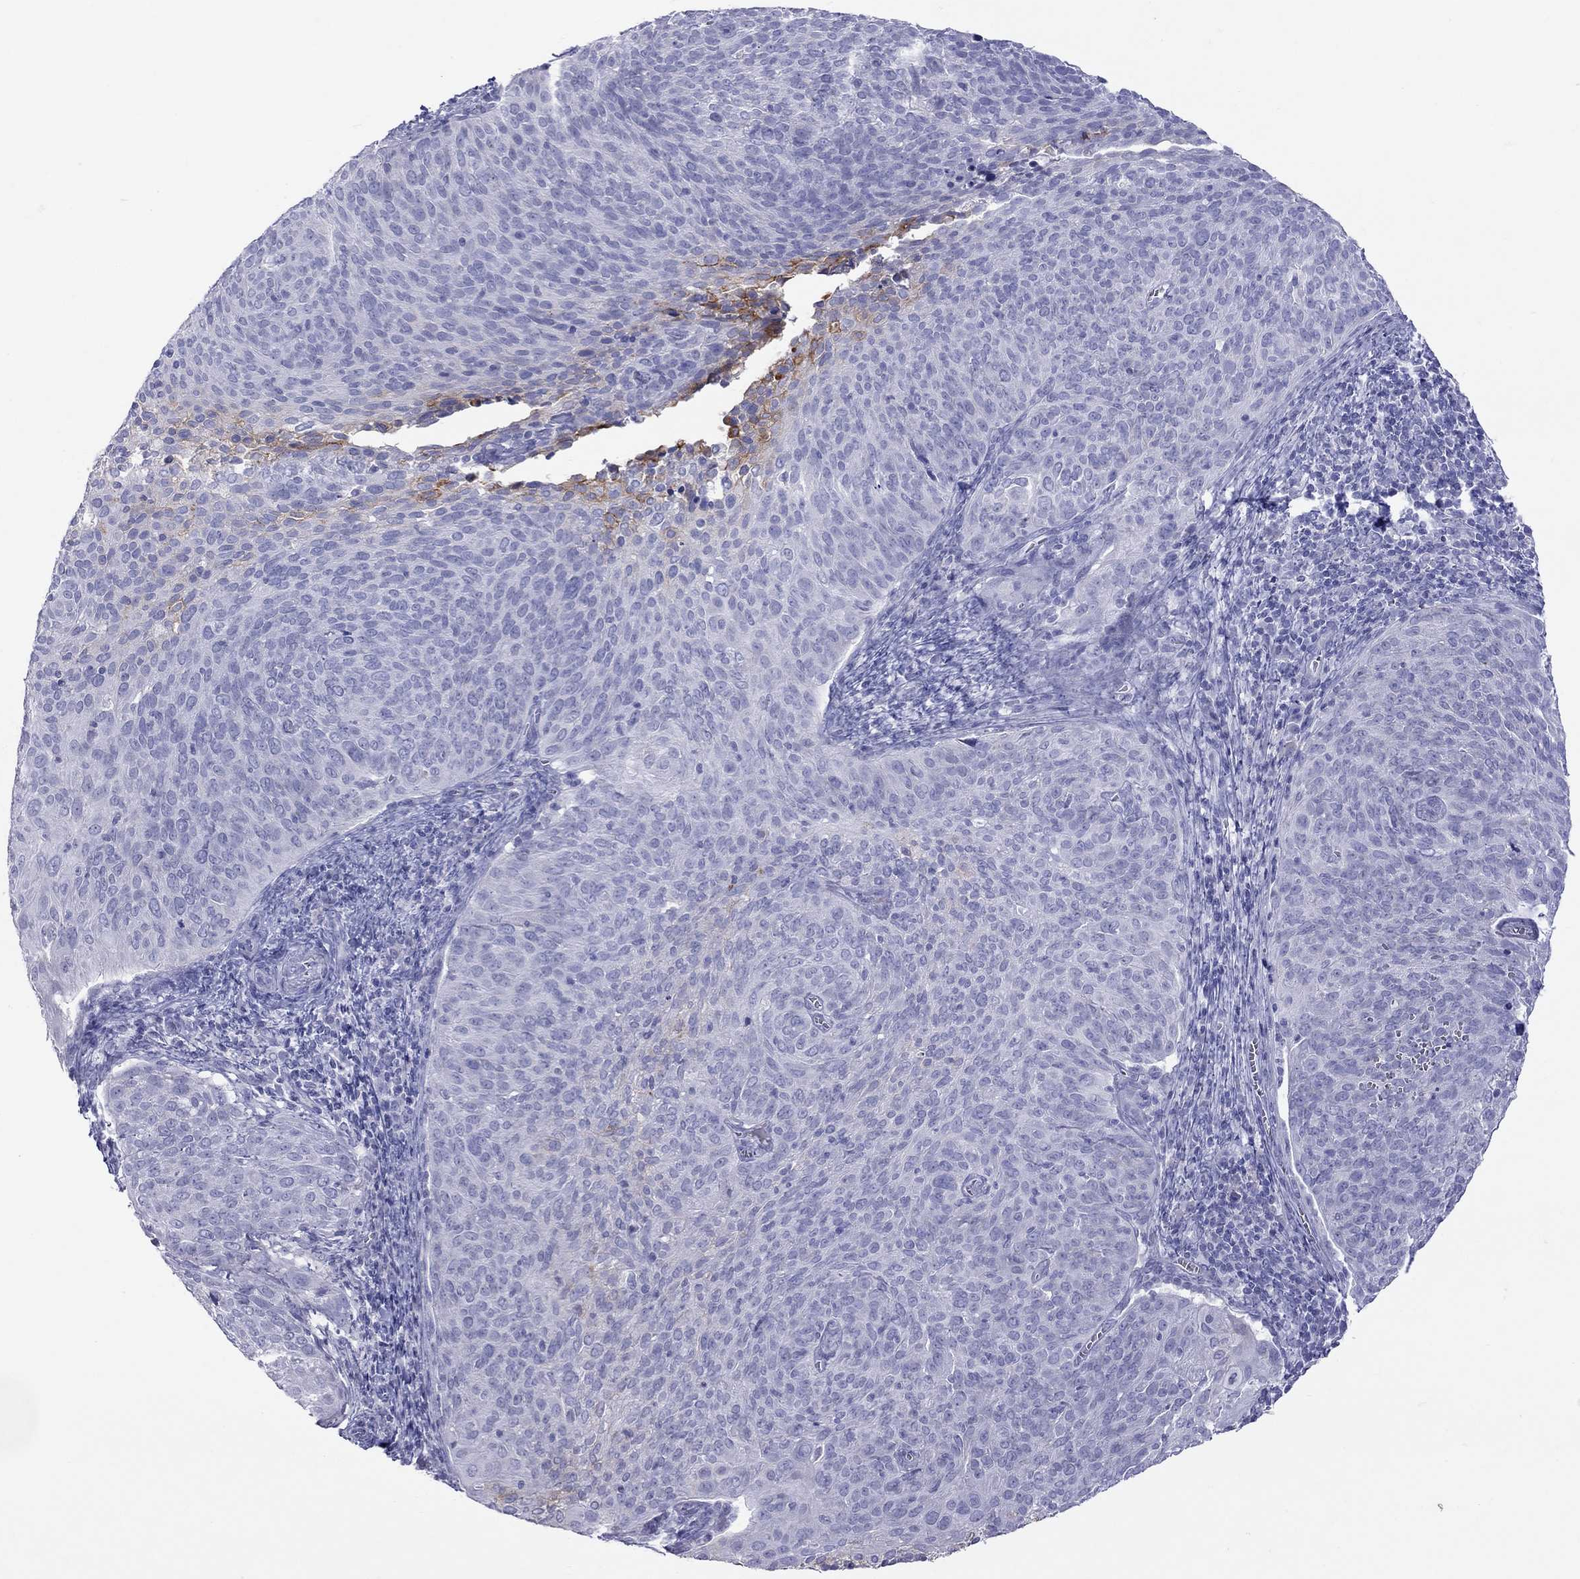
{"staining": {"intensity": "negative", "quantity": "none", "location": "none"}, "tissue": "cervical cancer", "cell_type": "Tumor cells", "image_type": "cancer", "snomed": [{"axis": "morphology", "description": "Squamous cell carcinoma, NOS"}, {"axis": "topography", "description": "Cervix"}], "caption": "Immunohistochemical staining of human cervical squamous cell carcinoma reveals no significant staining in tumor cells.", "gene": "MUC16", "patient": {"sex": "female", "age": 39}}